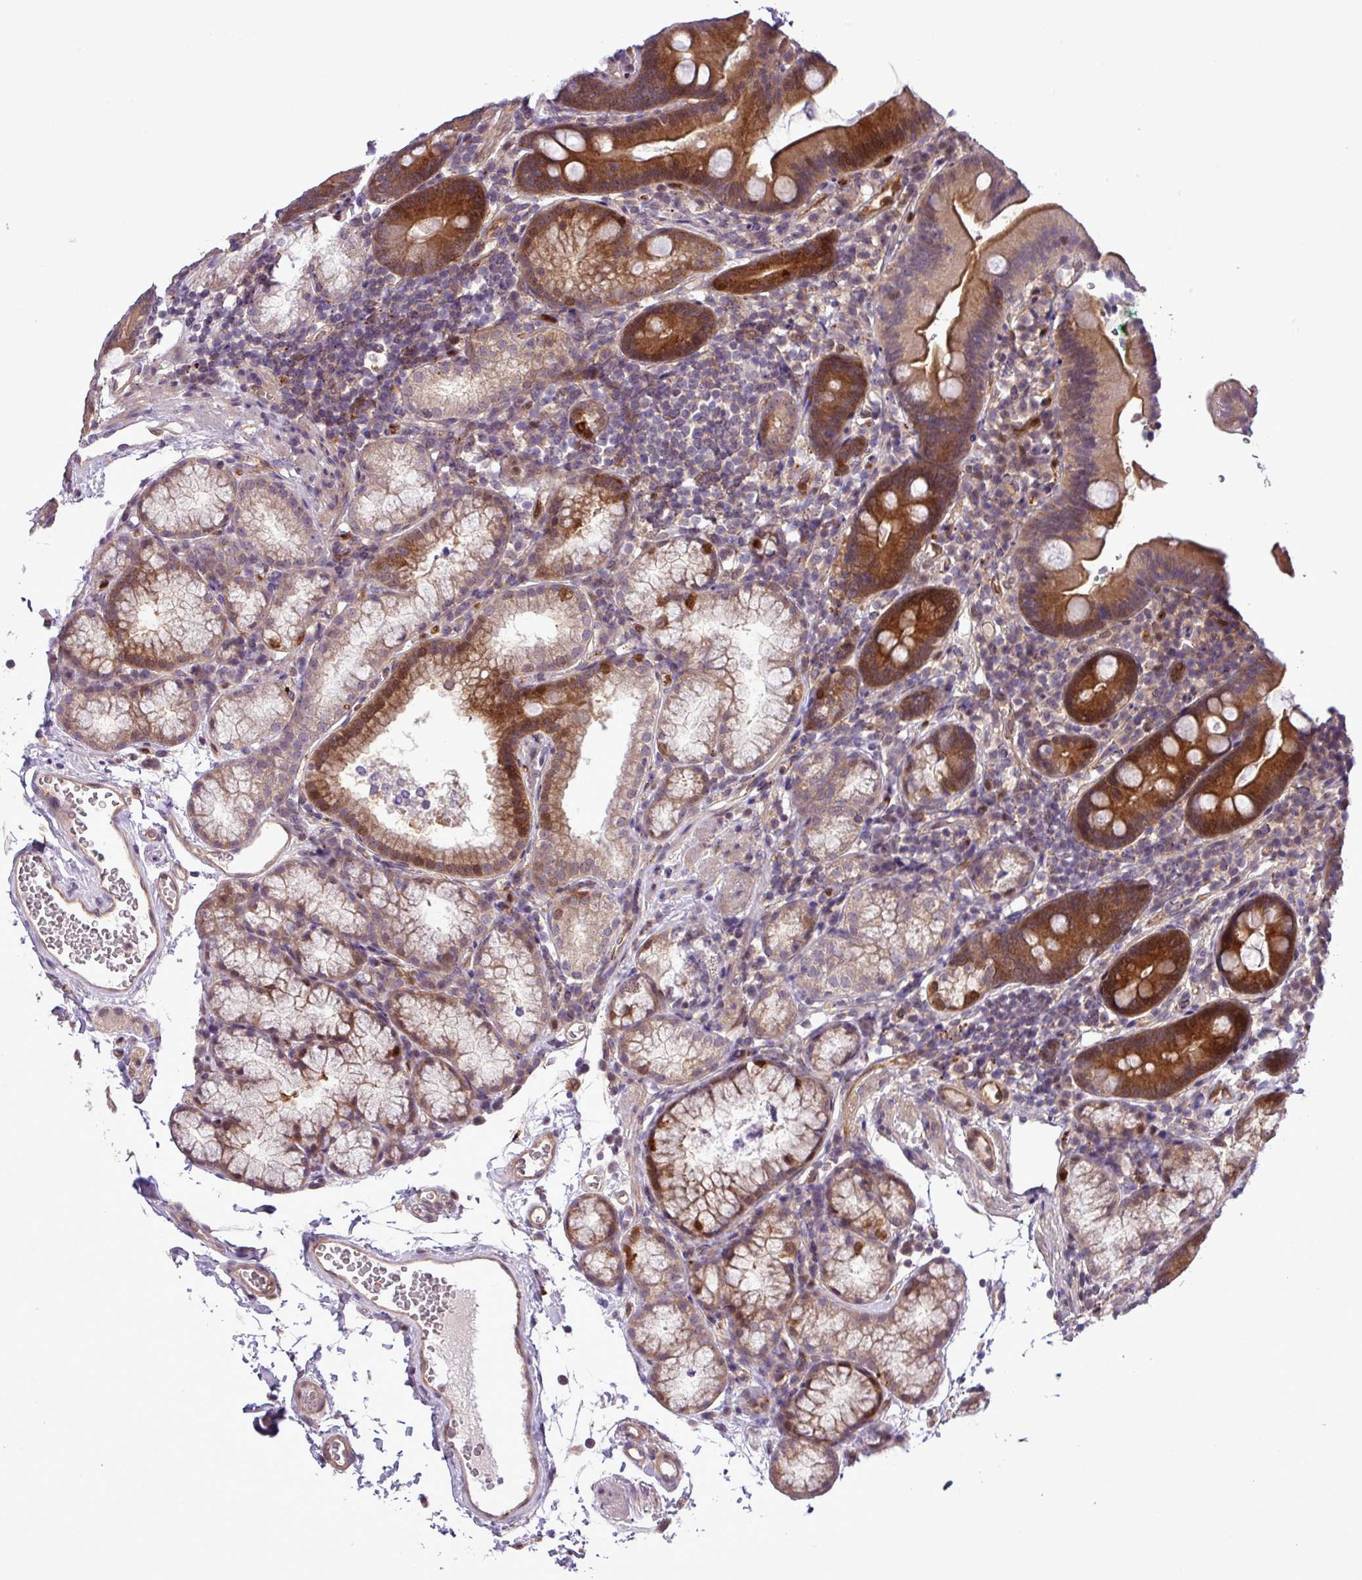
{"staining": {"intensity": "strong", "quantity": "25%-75%", "location": "cytoplasmic/membranous"}, "tissue": "duodenum", "cell_type": "Glandular cells", "image_type": "normal", "snomed": [{"axis": "morphology", "description": "Normal tissue, NOS"}, {"axis": "topography", "description": "Duodenum"}], "caption": "IHC photomicrograph of normal duodenum: duodenum stained using IHC displays high levels of strong protein expression localized specifically in the cytoplasmic/membranous of glandular cells, appearing as a cytoplasmic/membranous brown color.", "gene": "CARHSP1", "patient": {"sex": "female", "age": 67}}